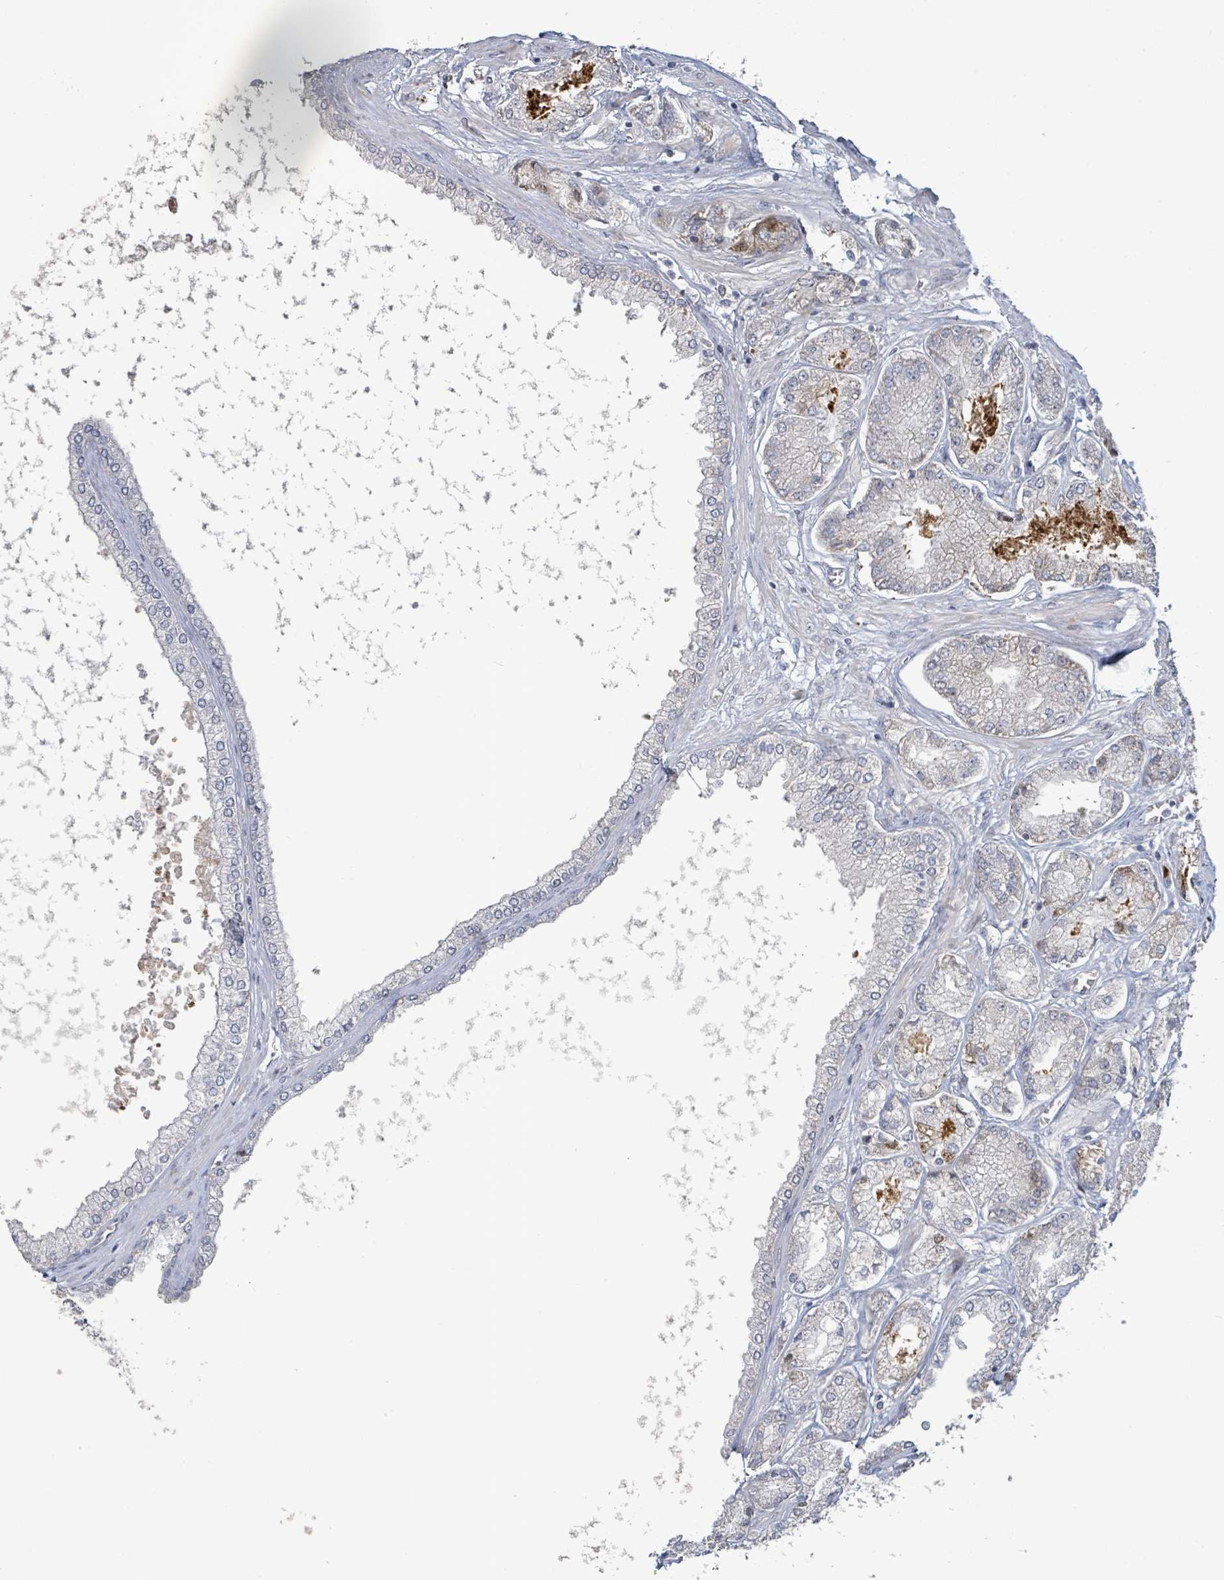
{"staining": {"intensity": "negative", "quantity": "none", "location": "none"}, "tissue": "prostate cancer", "cell_type": "Tumor cells", "image_type": "cancer", "snomed": [{"axis": "morphology", "description": "Adenocarcinoma, NOS"}, {"axis": "topography", "description": "Prostate and seminal vesicle, NOS"}], "caption": "An immunohistochemistry (IHC) micrograph of prostate cancer (adenocarcinoma) is shown. There is no staining in tumor cells of prostate cancer (adenocarcinoma). (DAB (3,3'-diaminobenzidine) immunohistochemistry (IHC), high magnification).", "gene": "LILRA4", "patient": {"sex": "male", "age": 76}}